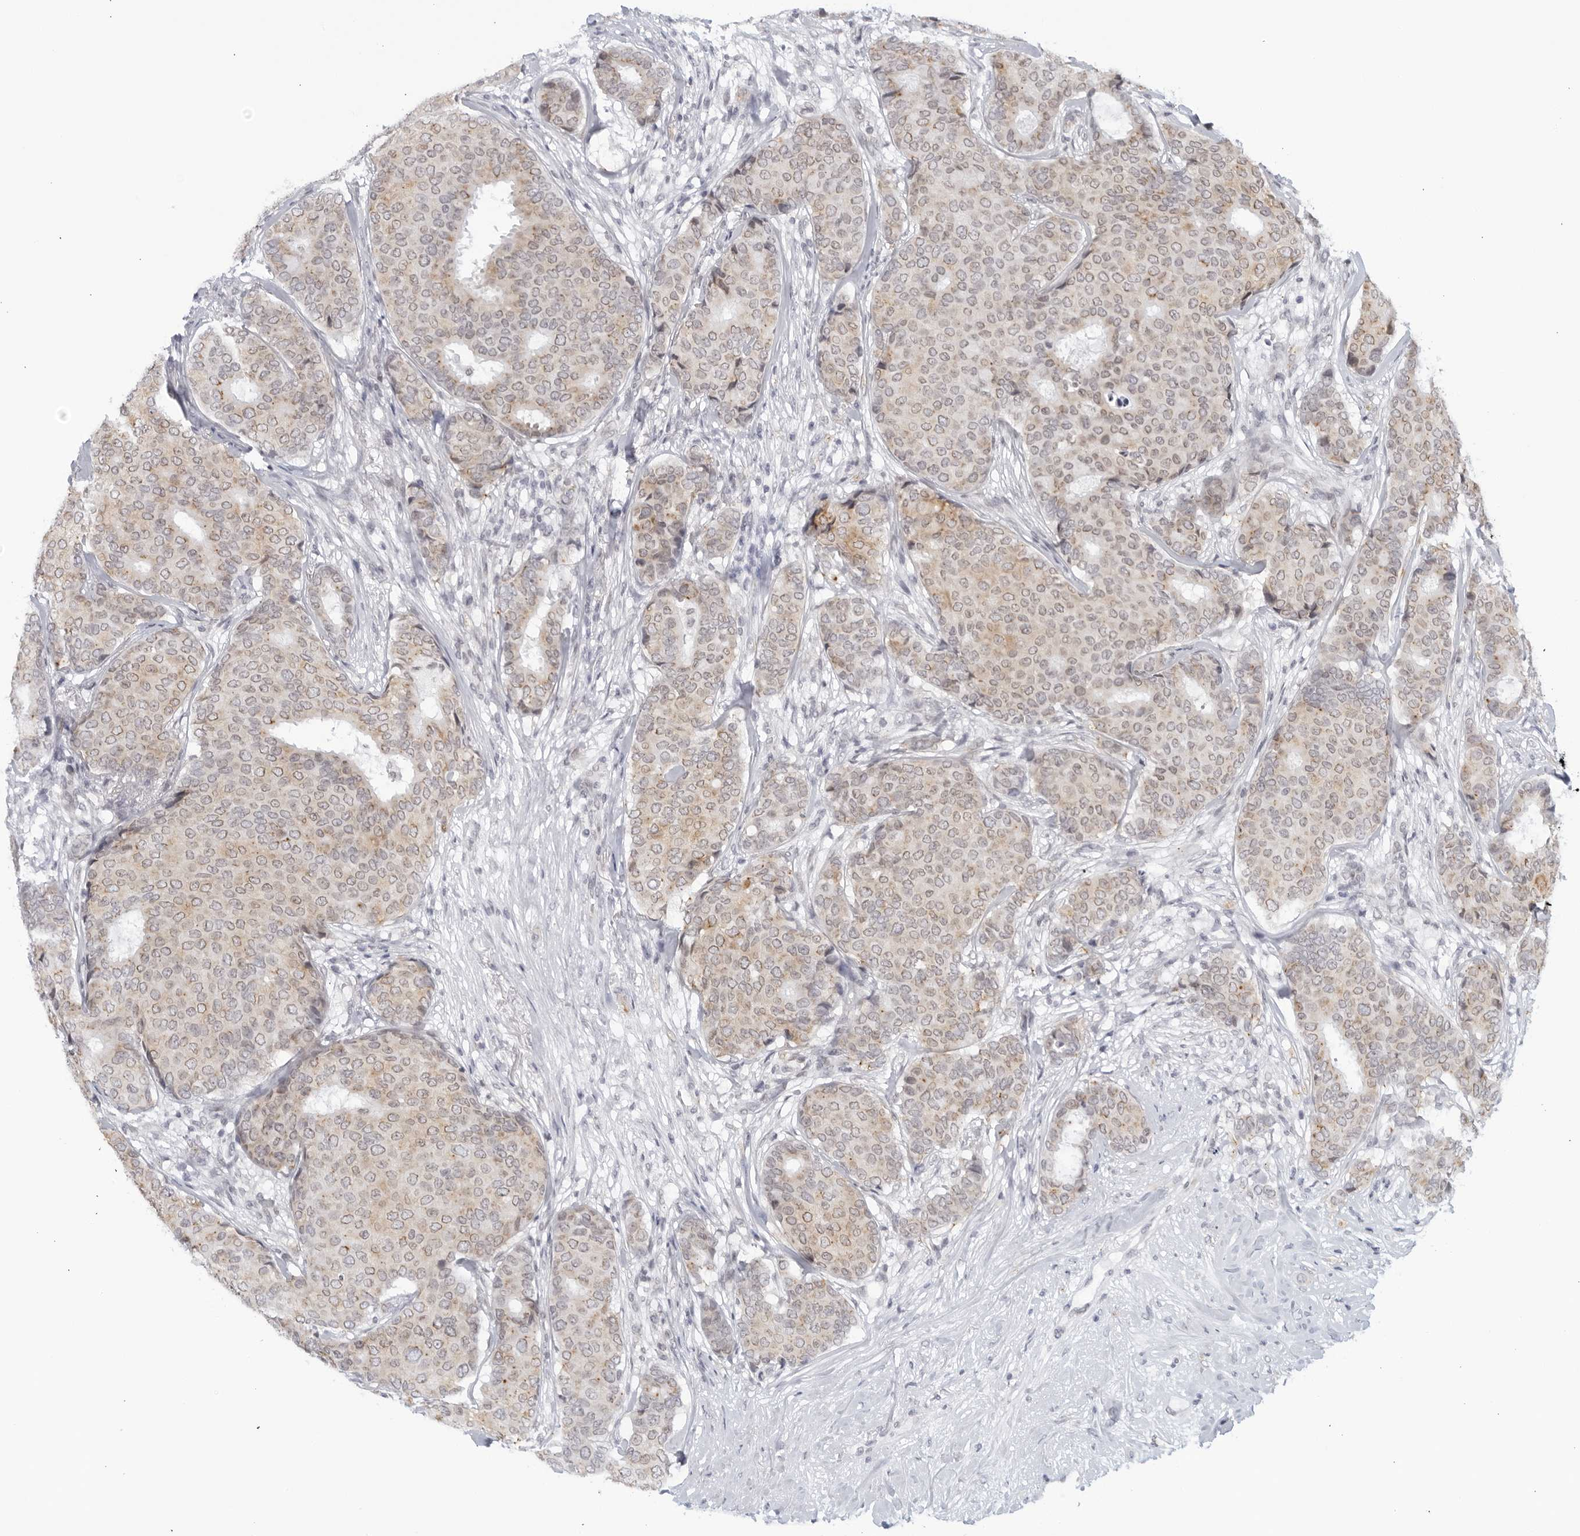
{"staining": {"intensity": "weak", "quantity": ">75%", "location": "cytoplasmic/membranous"}, "tissue": "breast cancer", "cell_type": "Tumor cells", "image_type": "cancer", "snomed": [{"axis": "morphology", "description": "Duct carcinoma"}, {"axis": "topography", "description": "Breast"}], "caption": "Immunohistochemistry staining of breast intraductal carcinoma, which shows low levels of weak cytoplasmic/membranous staining in approximately >75% of tumor cells indicating weak cytoplasmic/membranous protein positivity. The staining was performed using DAB (brown) for protein detection and nuclei were counterstained in hematoxylin (blue).", "gene": "WDTC1", "patient": {"sex": "female", "age": 75}}